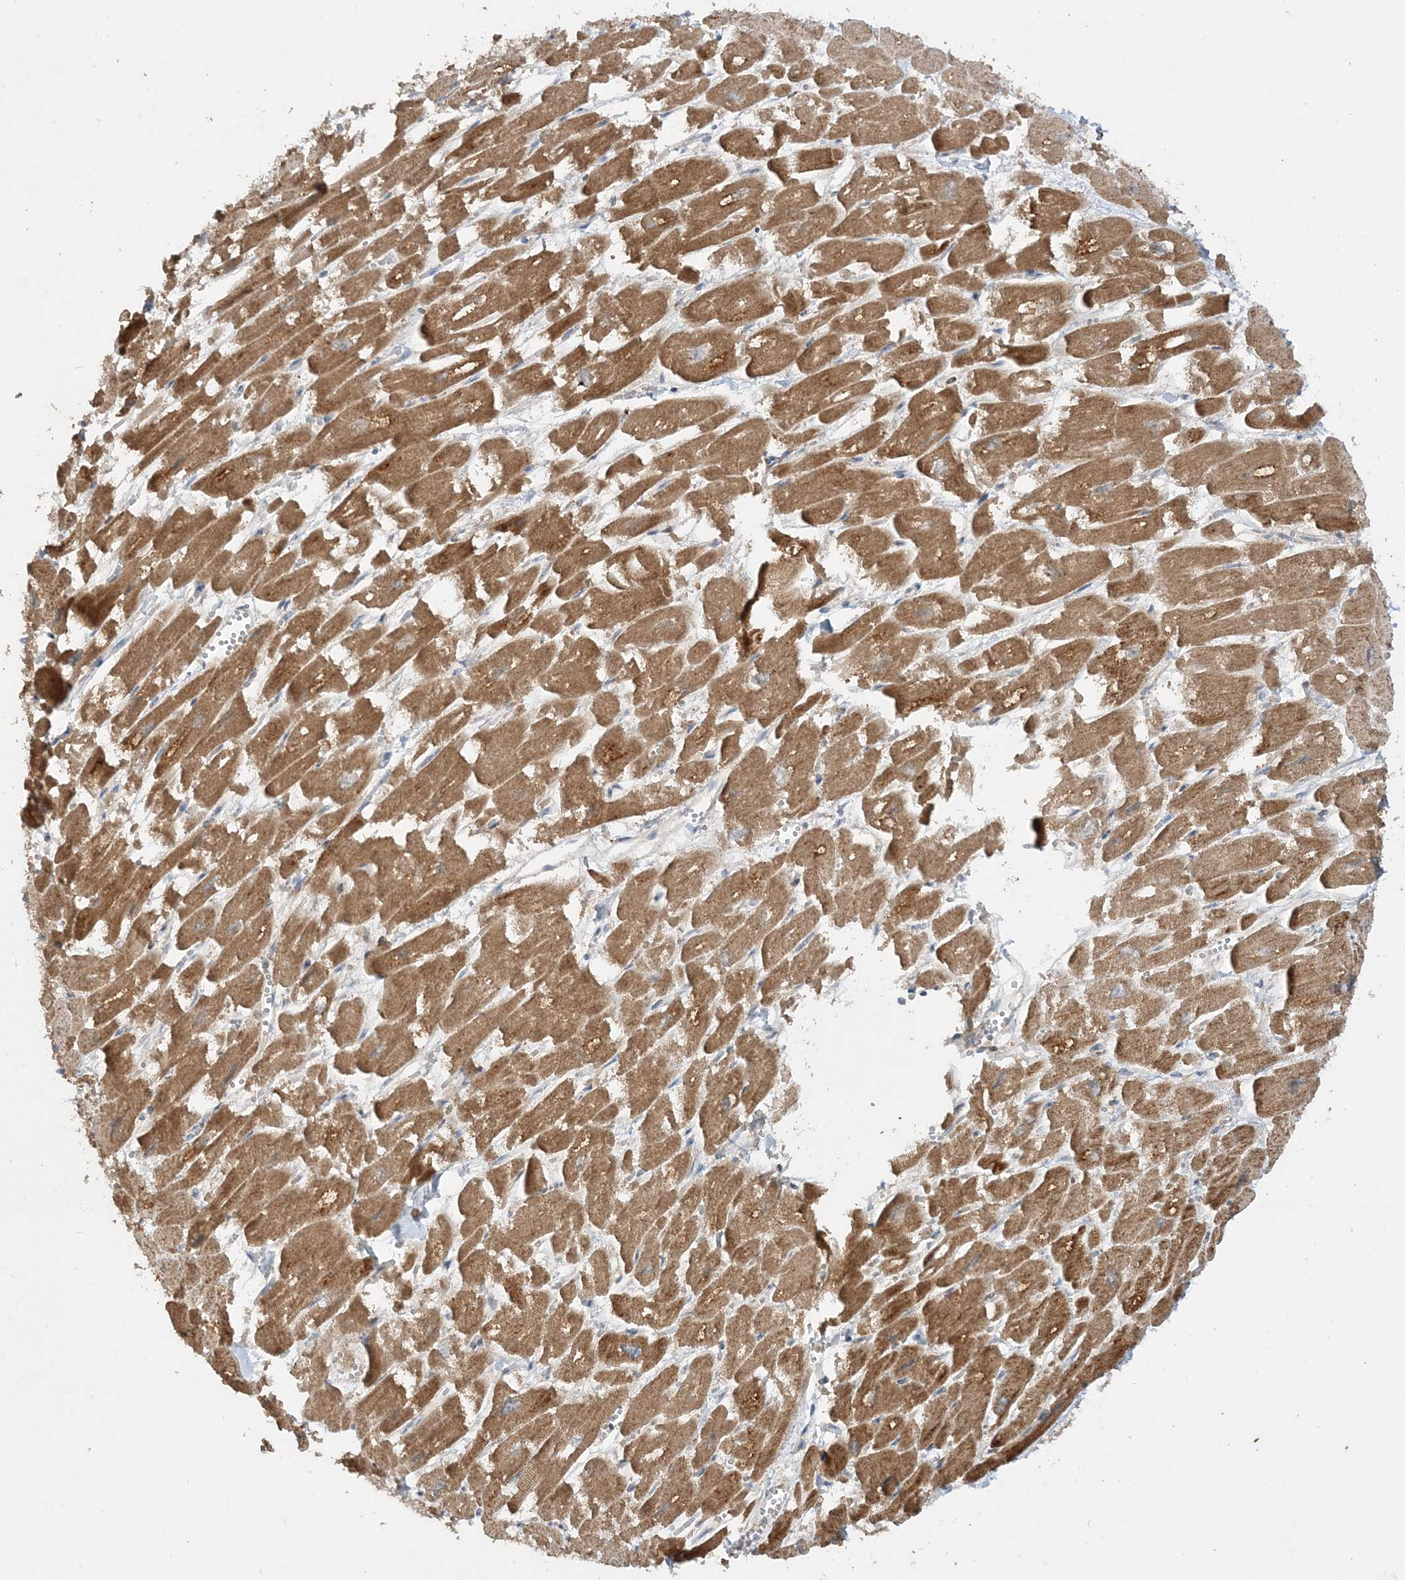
{"staining": {"intensity": "strong", "quantity": ">75%", "location": "cytoplasmic/membranous"}, "tissue": "heart muscle", "cell_type": "Cardiomyocytes", "image_type": "normal", "snomed": [{"axis": "morphology", "description": "Normal tissue, NOS"}, {"axis": "topography", "description": "Heart"}], "caption": "Immunohistochemical staining of unremarkable heart muscle displays >75% levels of strong cytoplasmic/membranous protein staining in about >75% of cardiomyocytes. (DAB (3,3'-diaminobenzidine) = brown stain, brightfield microscopy at high magnification).", "gene": "NDUFAF3", "patient": {"sex": "male", "age": 54}}